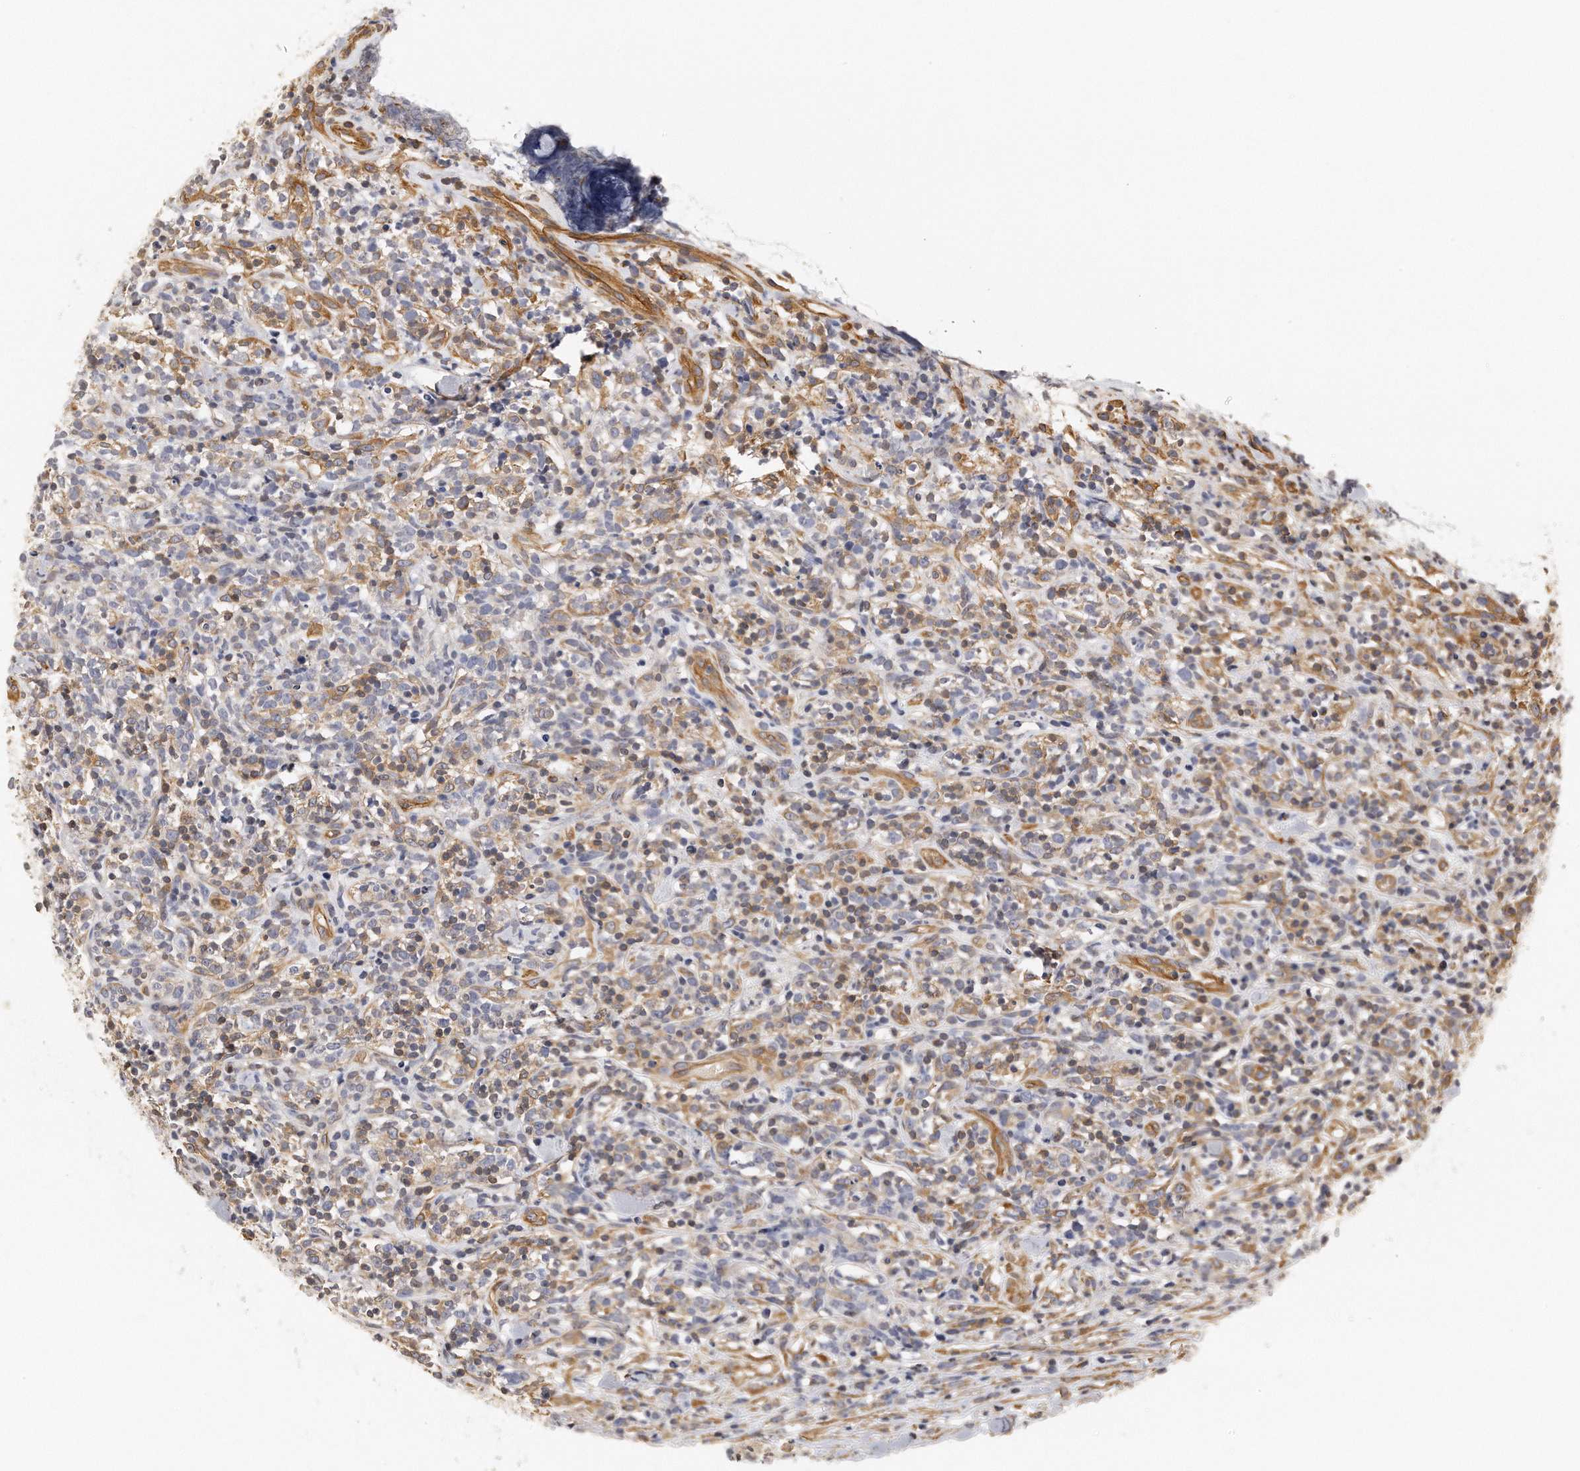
{"staining": {"intensity": "moderate", "quantity": "<25%", "location": "cytoplasmic/membranous"}, "tissue": "lymphoma", "cell_type": "Tumor cells", "image_type": "cancer", "snomed": [{"axis": "morphology", "description": "Malignant lymphoma, non-Hodgkin's type, High grade"}, {"axis": "topography", "description": "Lymph node"}], "caption": "IHC of lymphoma shows low levels of moderate cytoplasmic/membranous staining in about <25% of tumor cells.", "gene": "CHST7", "patient": {"sex": "female", "age": 73}}